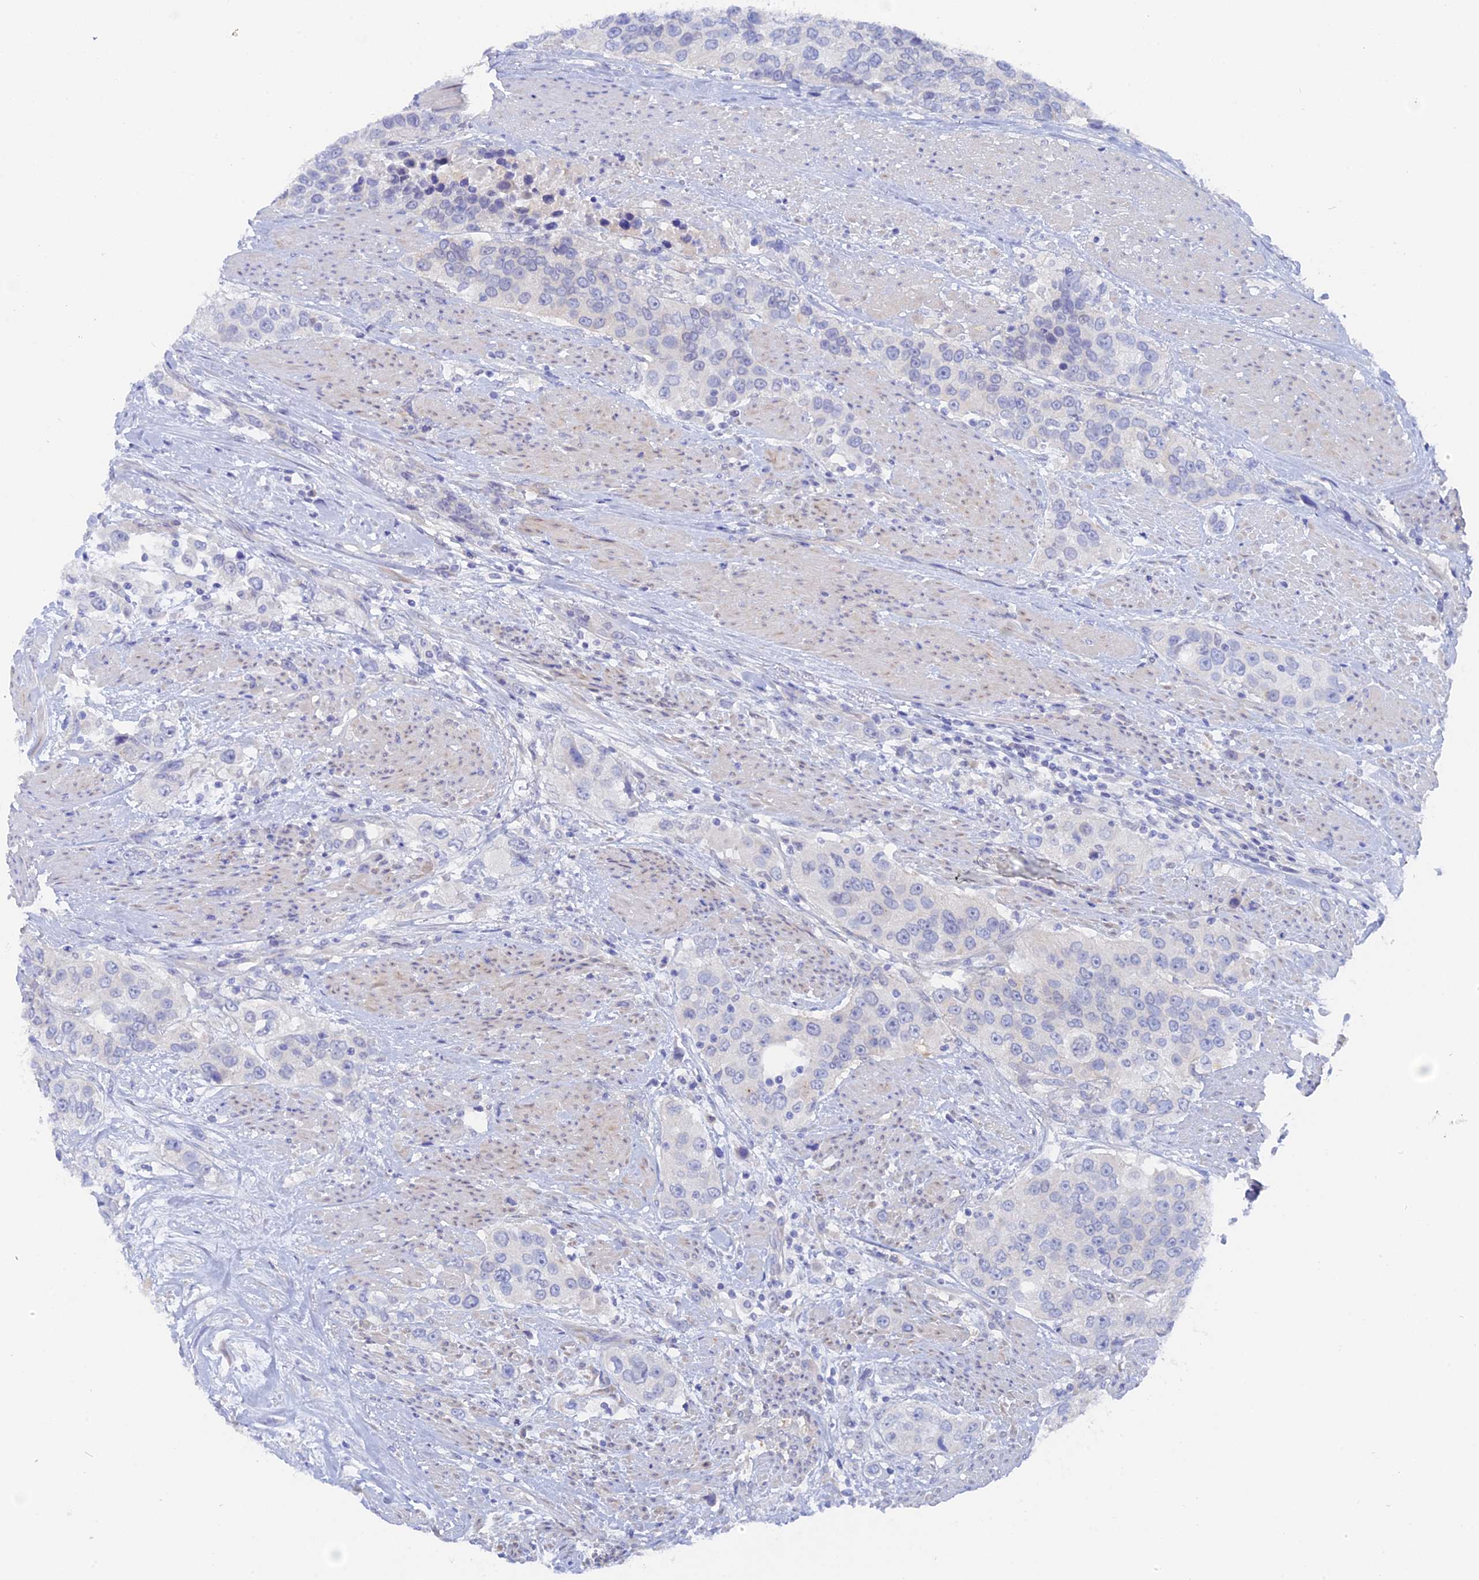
{"staining": {"intensity": "negative", "quantity": "none", "location": "none"}, "tissue": "urothelial cancer", "cell_type": "Tumor cells", "image_type": "cancer", "snomed": [{"axis": "morphology", "description": "Urothelial carcinoma, High grade"}, {"axis": "topography", "description": "Urinary bladder"}], "caption": "Protein analysis of high-grade urothelial carcinoma demonstrates no significant positivity in tumor cells. (DAB (3,3'-diaminobenzidine) IHC with hematoxylin counter stain).", "gene": "DACT3", "patient": {"sex": "female", "age": 80}}